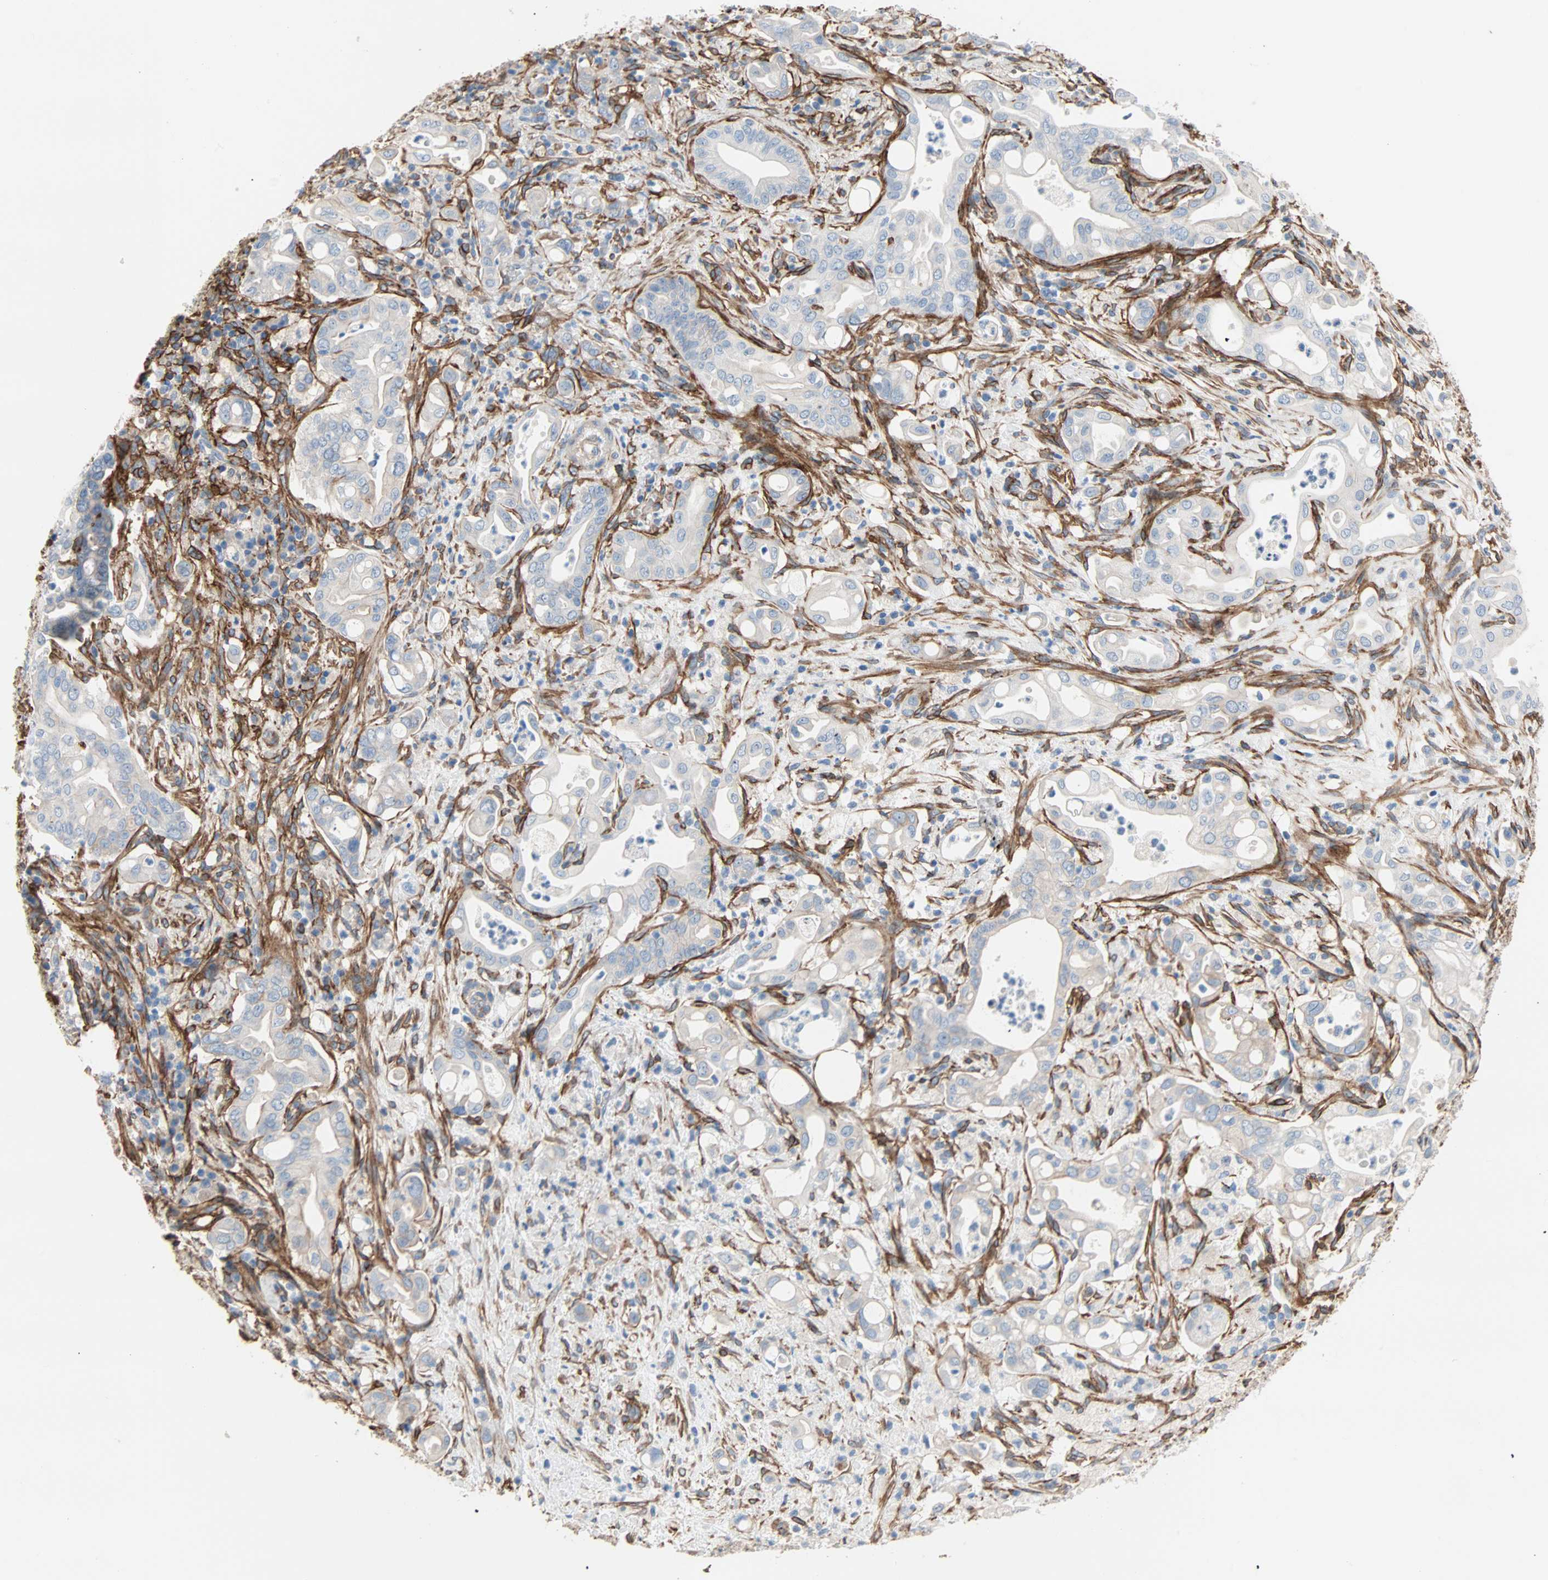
{"staining": {"intensity": "weak", "quantity": "<25%", "location": "cytoplasmic/membranous"}, "tissue": "liver cancer", "cell_type": "Tumor cells", "image_type": "cancer", "snomed": [{"axis": "morphology", "description": "Cholangiocarcinoma"}, {"axis": "topography", "description": "Liver"}], "caption": "Cholangiocarcinoma (liver) was stained to show a protein in brown. There is no significant expression in tumor cells.", "gene": "EPB41L2", "patient": {"sex": "female", "age": 68}}